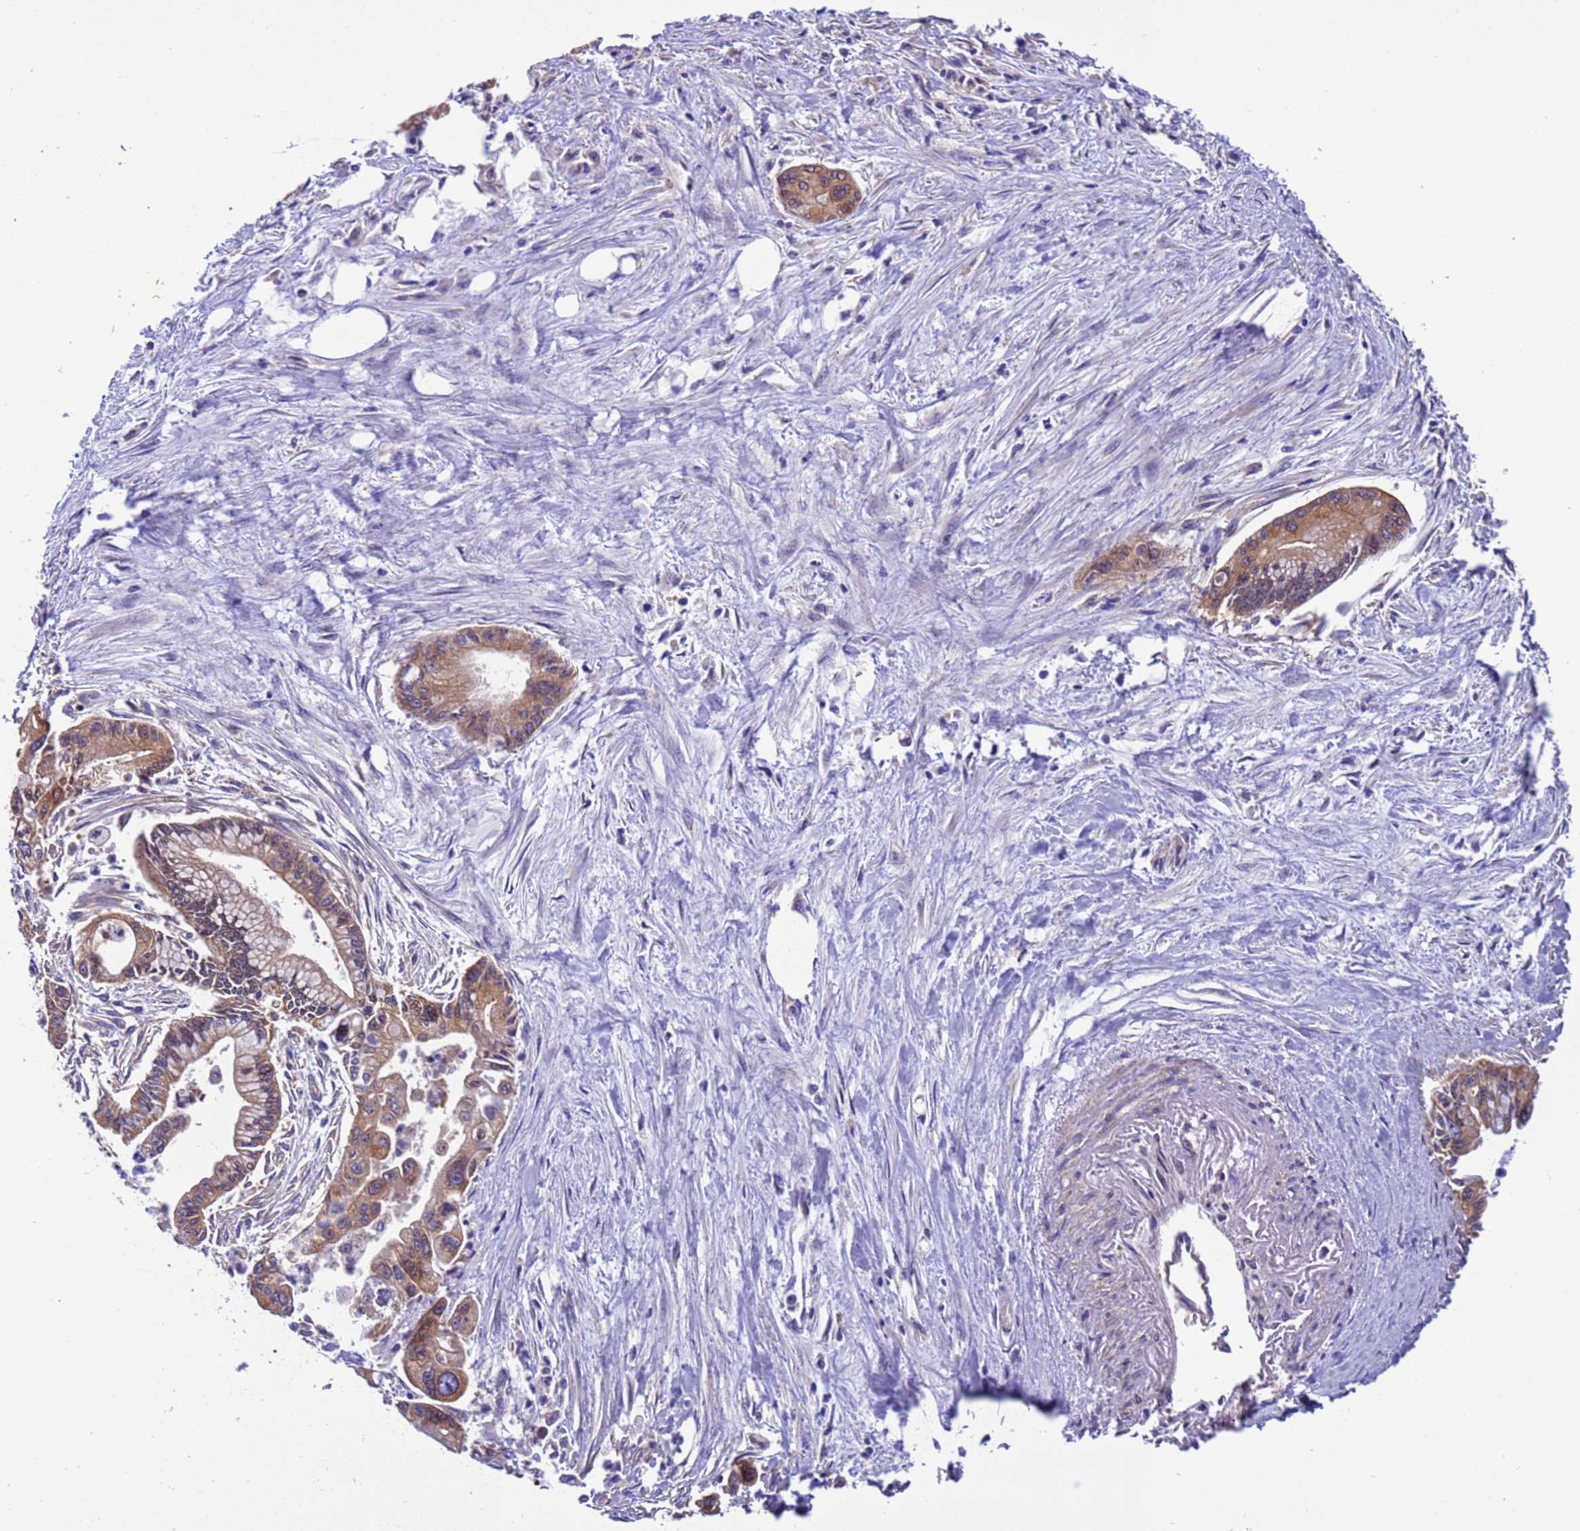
{"staining": {"intensity": "moderate", "quantity": ">75%", "location": "cytoplasmic/membranous"}, "tissue": "pancreatic cancer", "cell_type": "Tumor cells", "image_type": "cancer", "snomed": [{"axis": "morphology", "description": "Adenocarcinoma, NOS"}, {"axis": "topography", "description": "Pancreas"}], "caption": "Immunohistochemistry of pancreatic adenocarcinoma reveals medium levels of moderate cytoplasmic/membranous positivity in approximately >75% of tumor cells. Using DAB (brown) and hematoxylin (blue) stains, captured at high magnification using brightfield microscopy.", "gene": "ARHGAP12", "patient": {"sex": "male", "age": 70}}